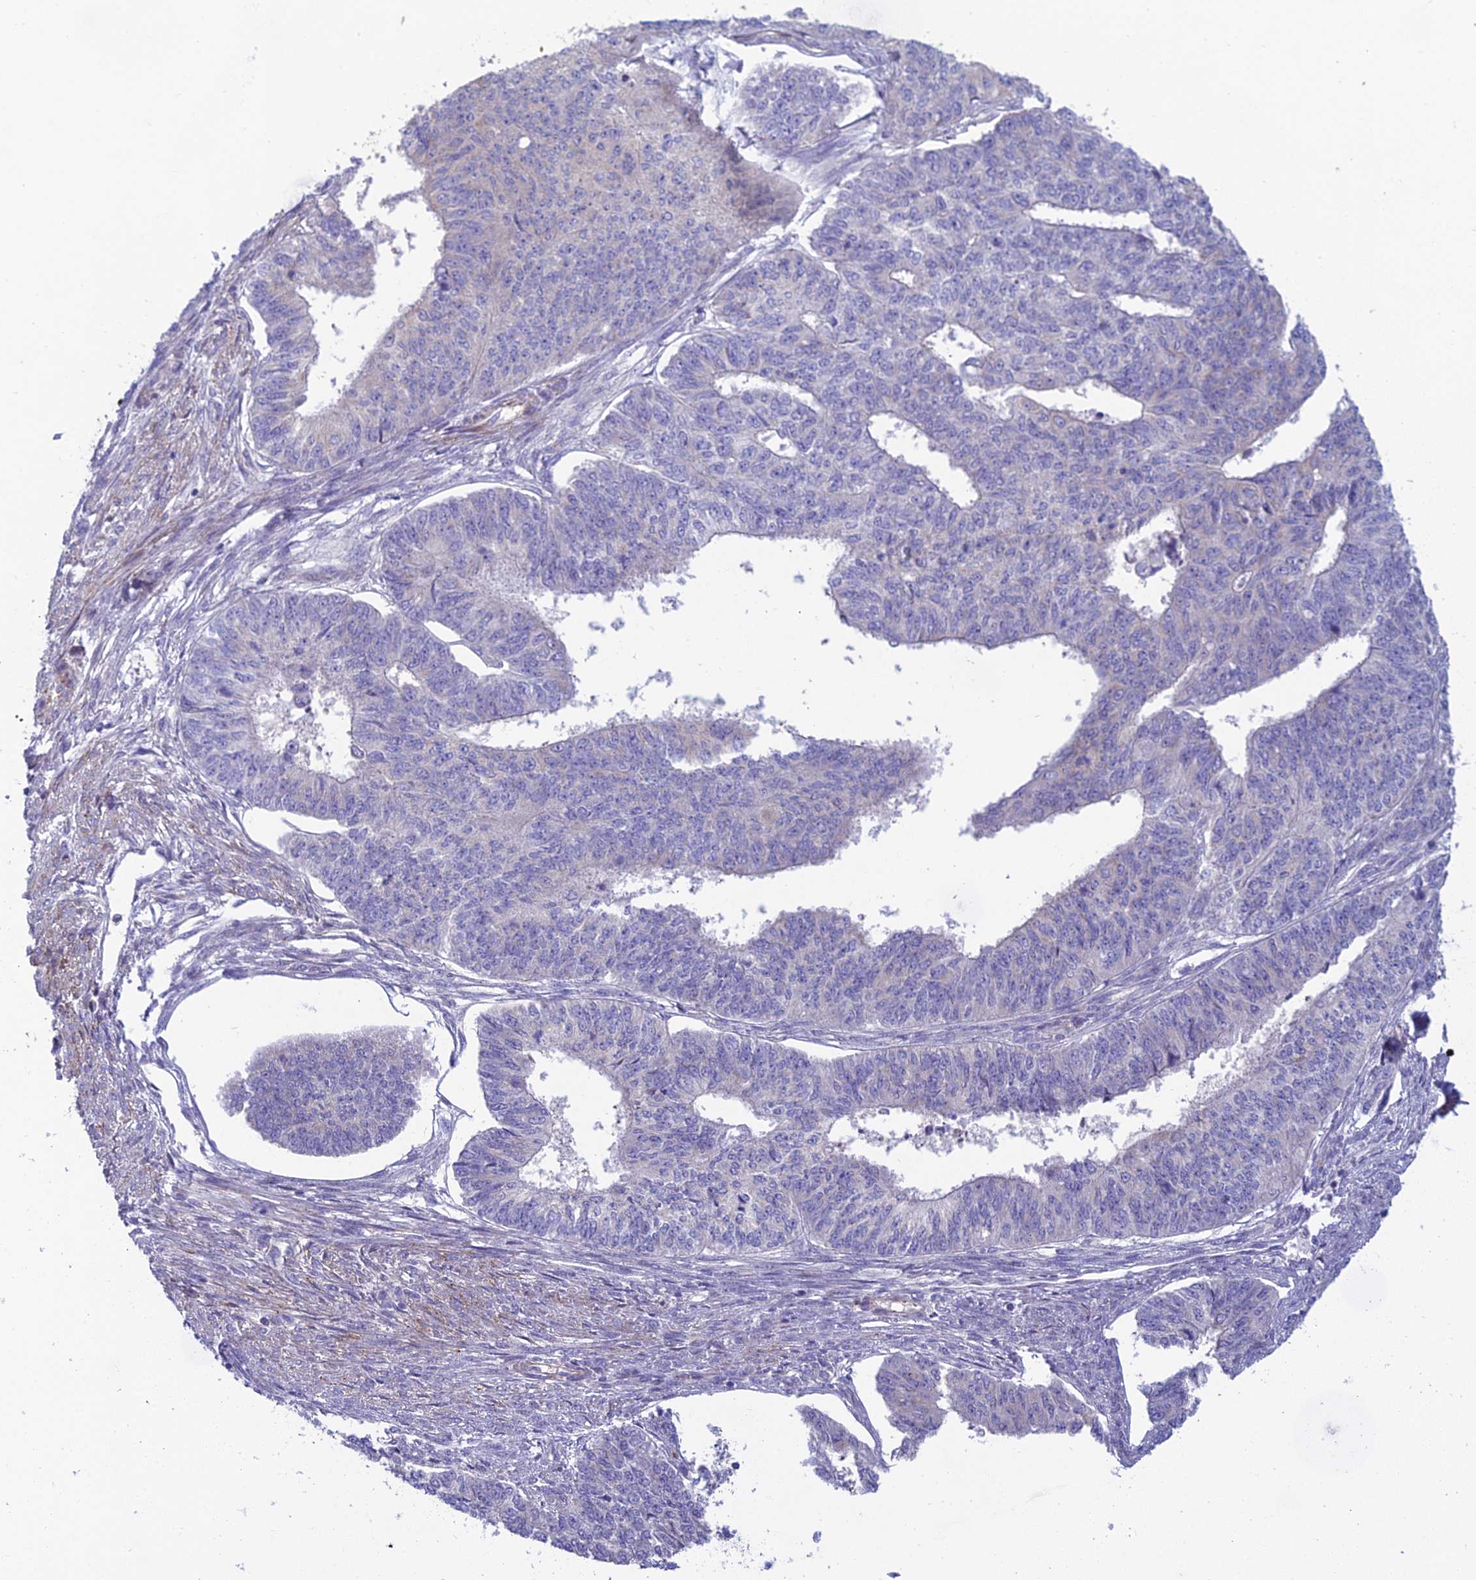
{"staining": {"intensity": "negative", "quantity": "none", "location": "none"}, "tissue": "endometrial cancer", "cell_type": "Tumor cells", "image_type": "cancer", "snomed": [{"axis": "morphology", "description": "Adenocarcinoma, NOS"}, {"axis": "topography", "description": "Endometrium"}], "caption": "Tumor cells show no significant protein expression in adenocarcinoma (endometrial). (DAB (3,3'-diaminobenzidine) IHC, high magnification).", "gene": "DUS2", "patient": {"sex": "female", "age": 32}}